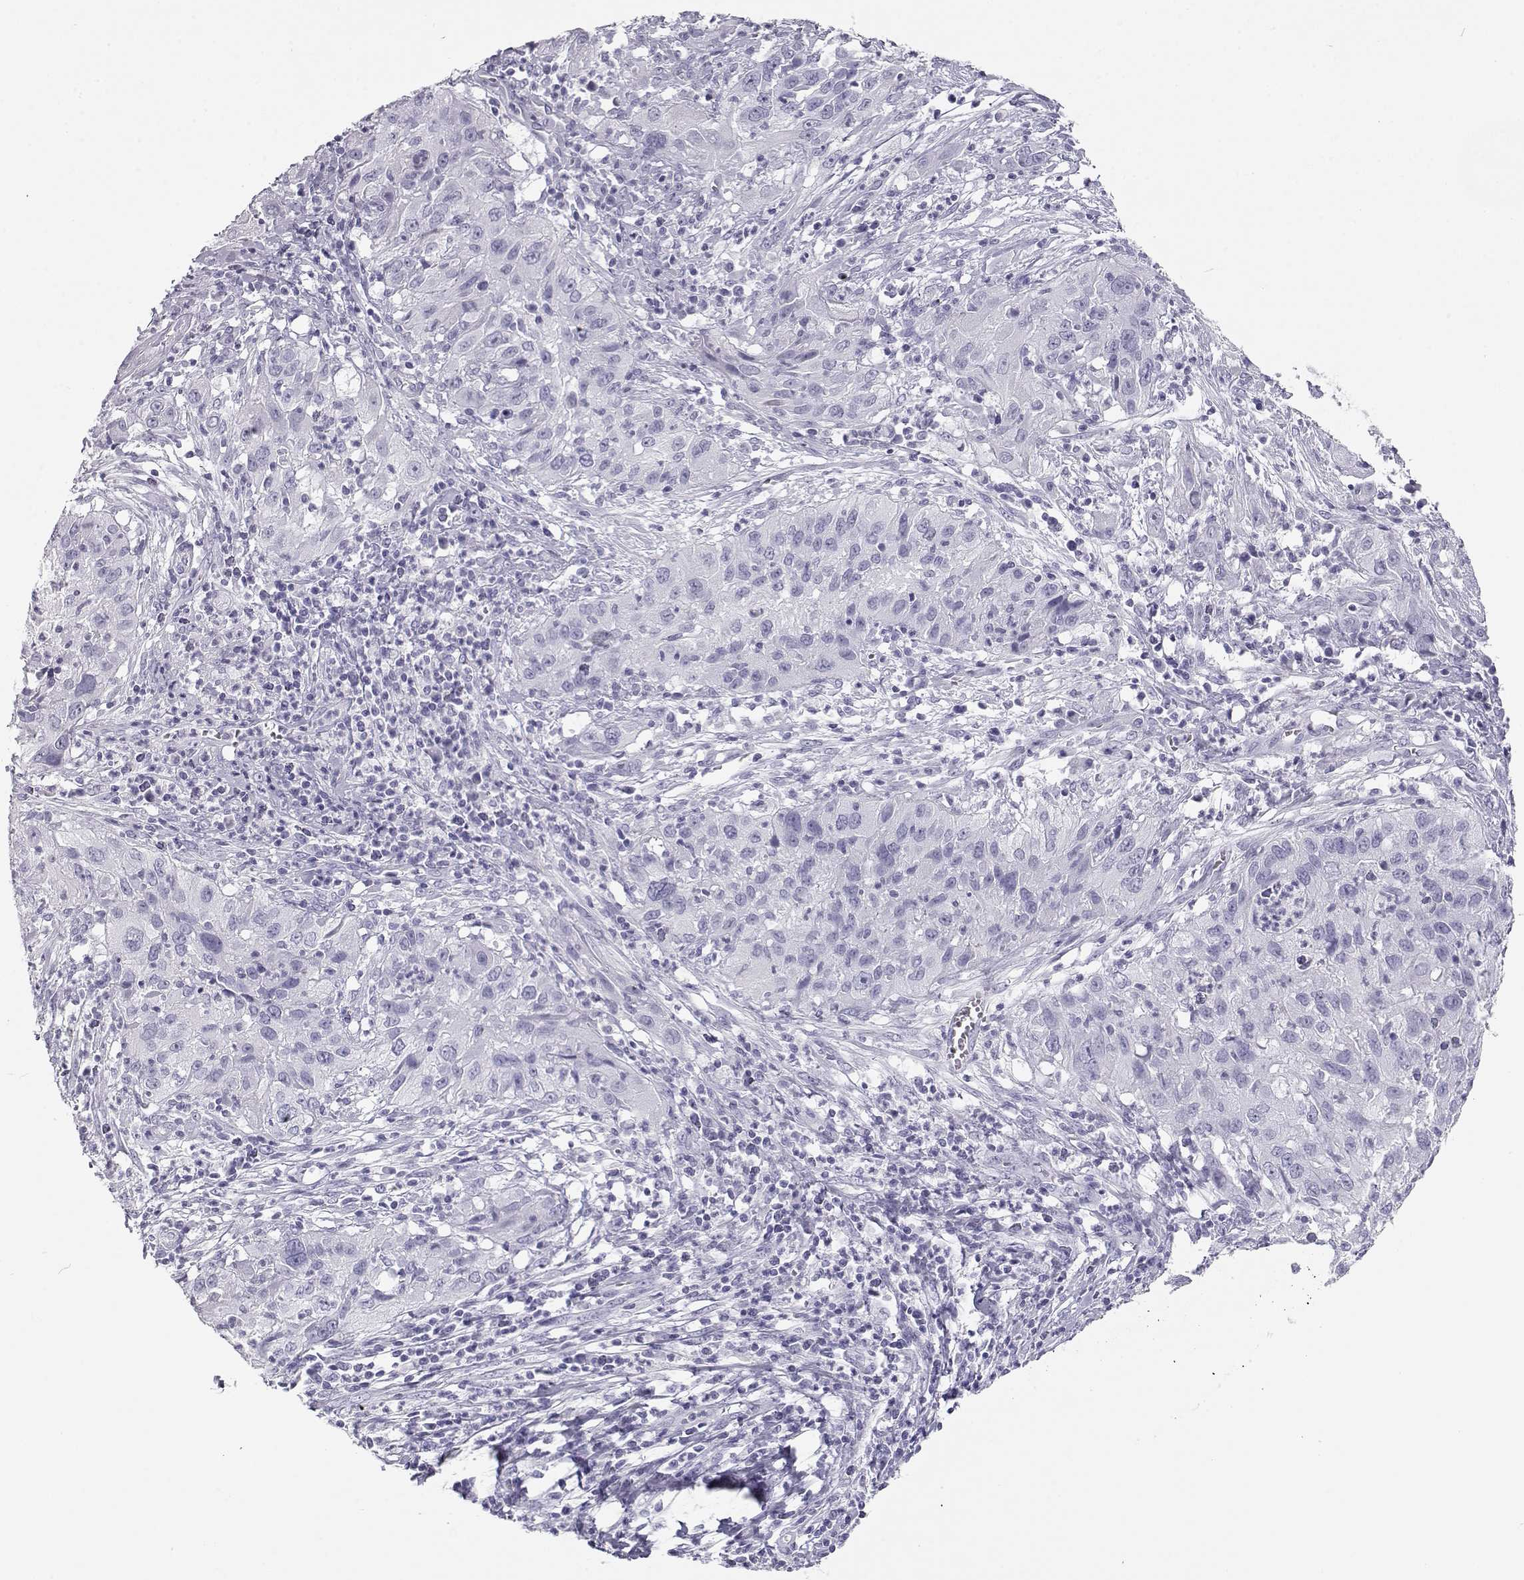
{"staining": {"intensity": "negative", "quantity": "none", "location": "none"}, "tissue": "cervical cancer", "cell_type": "Tumor cells", "image_type": "cancer", "snomed": [{"axis": "morphology", "description": "Squamous cell carcinoma, NOS"}, {"axis": "topography", "description": "Cervix"}], "caption": "An immunohistochemistry (IHC) photomicrograph of squamous cell carcinoma (cervical) is shown. There is no staining in tumor cells of squamous cell carcinoma (cervical).", "gene": "TKTL1", "patient": {"sex": "female", "age": 32}}